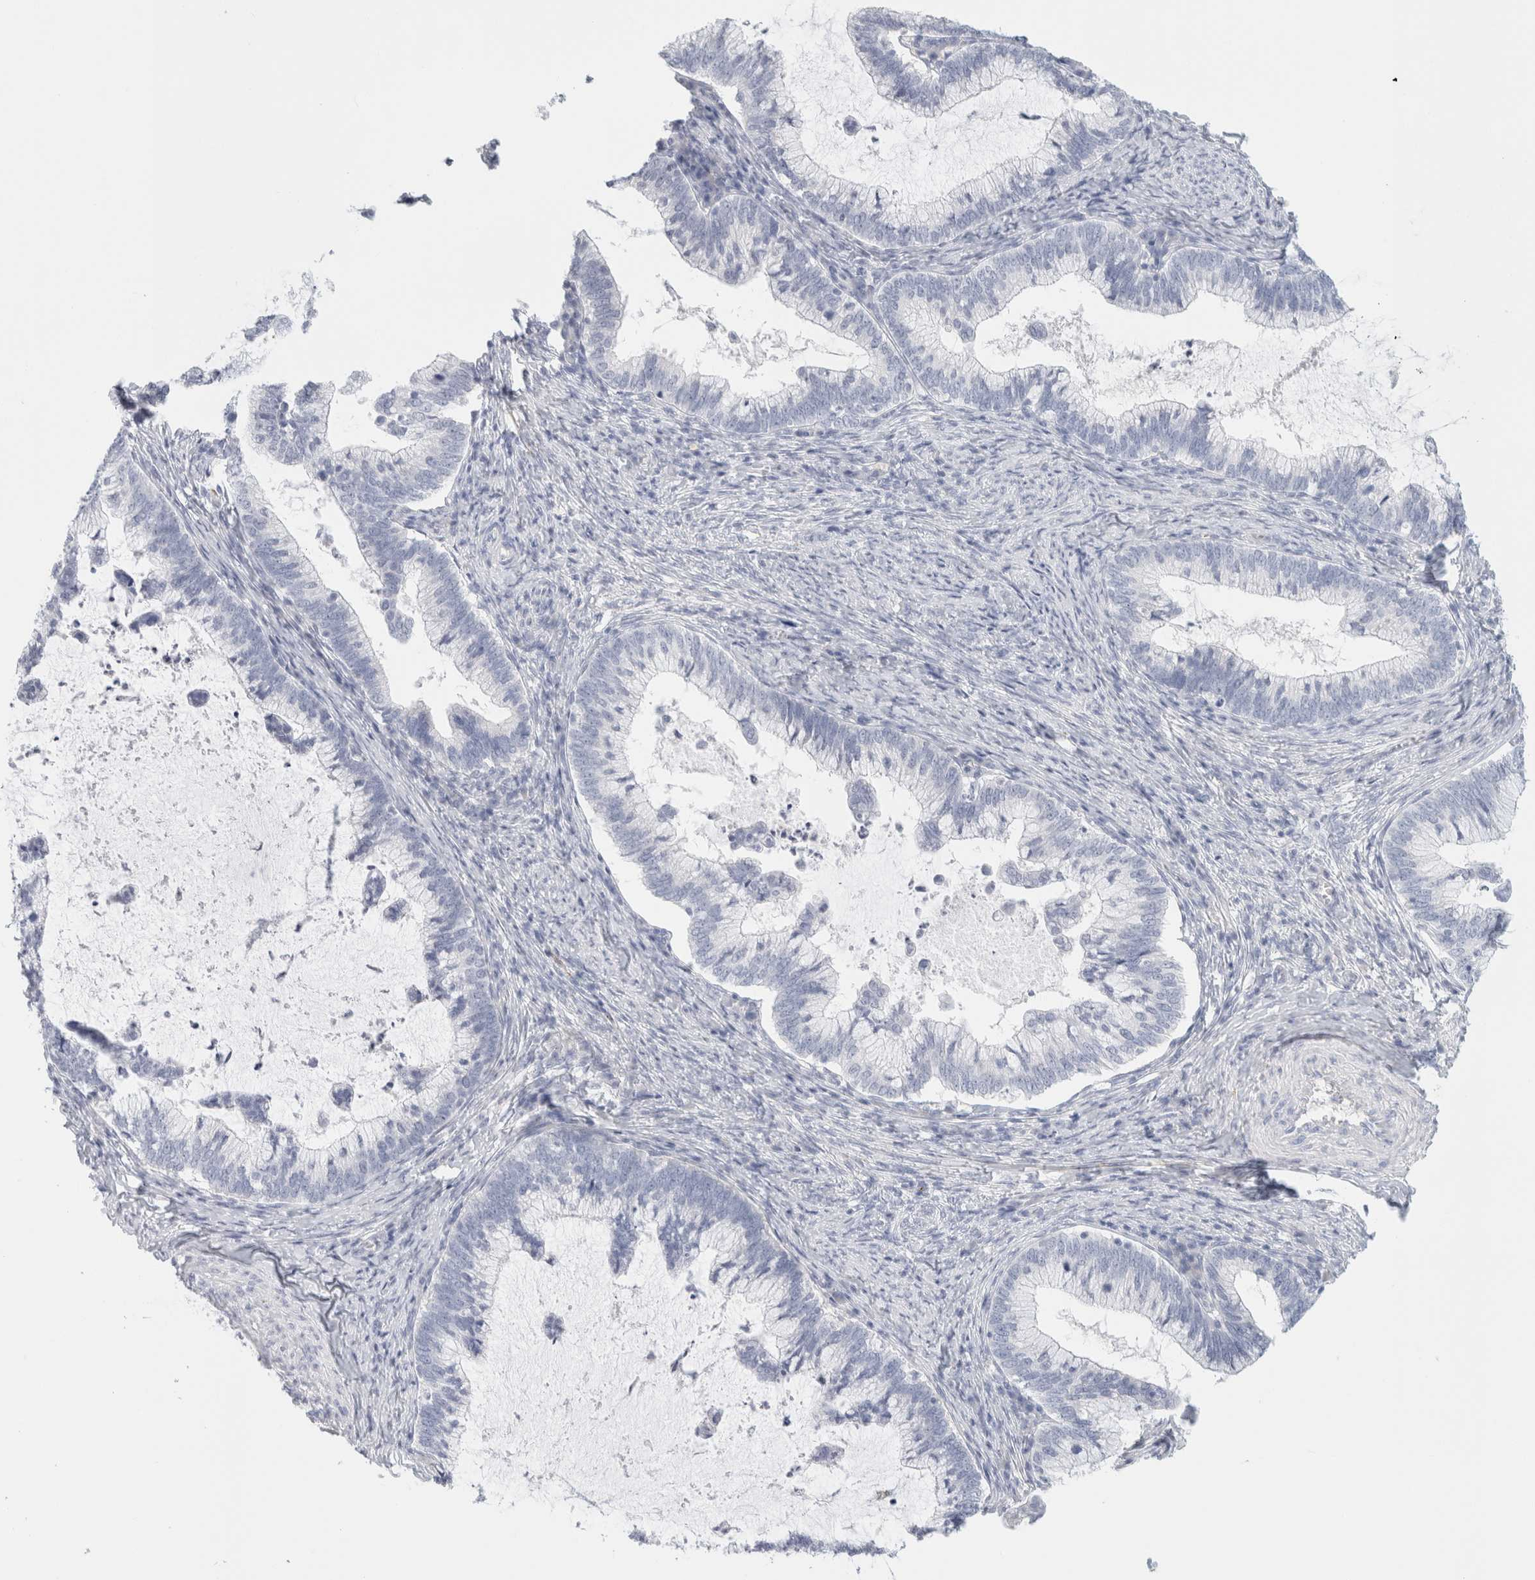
{"staining": {"intensity": "negative", "quantity": "none", "location": "none"}, "tissue": "cervical cancer", "cell_type": "Tumor cells", "image_type": "cancer", "snomed": [{"axis": "morphology", "description": "Adenocarcinoma, NOS"}, {"axis": "topography", "description": "Cervix"}], "caption": "The IHC micrograph has no significant expression in tumor cells of cervical cancer (adenocarcinoma) tissue.", "gene": "RTN4", "patient": {"sex": "female", "age": 36}}